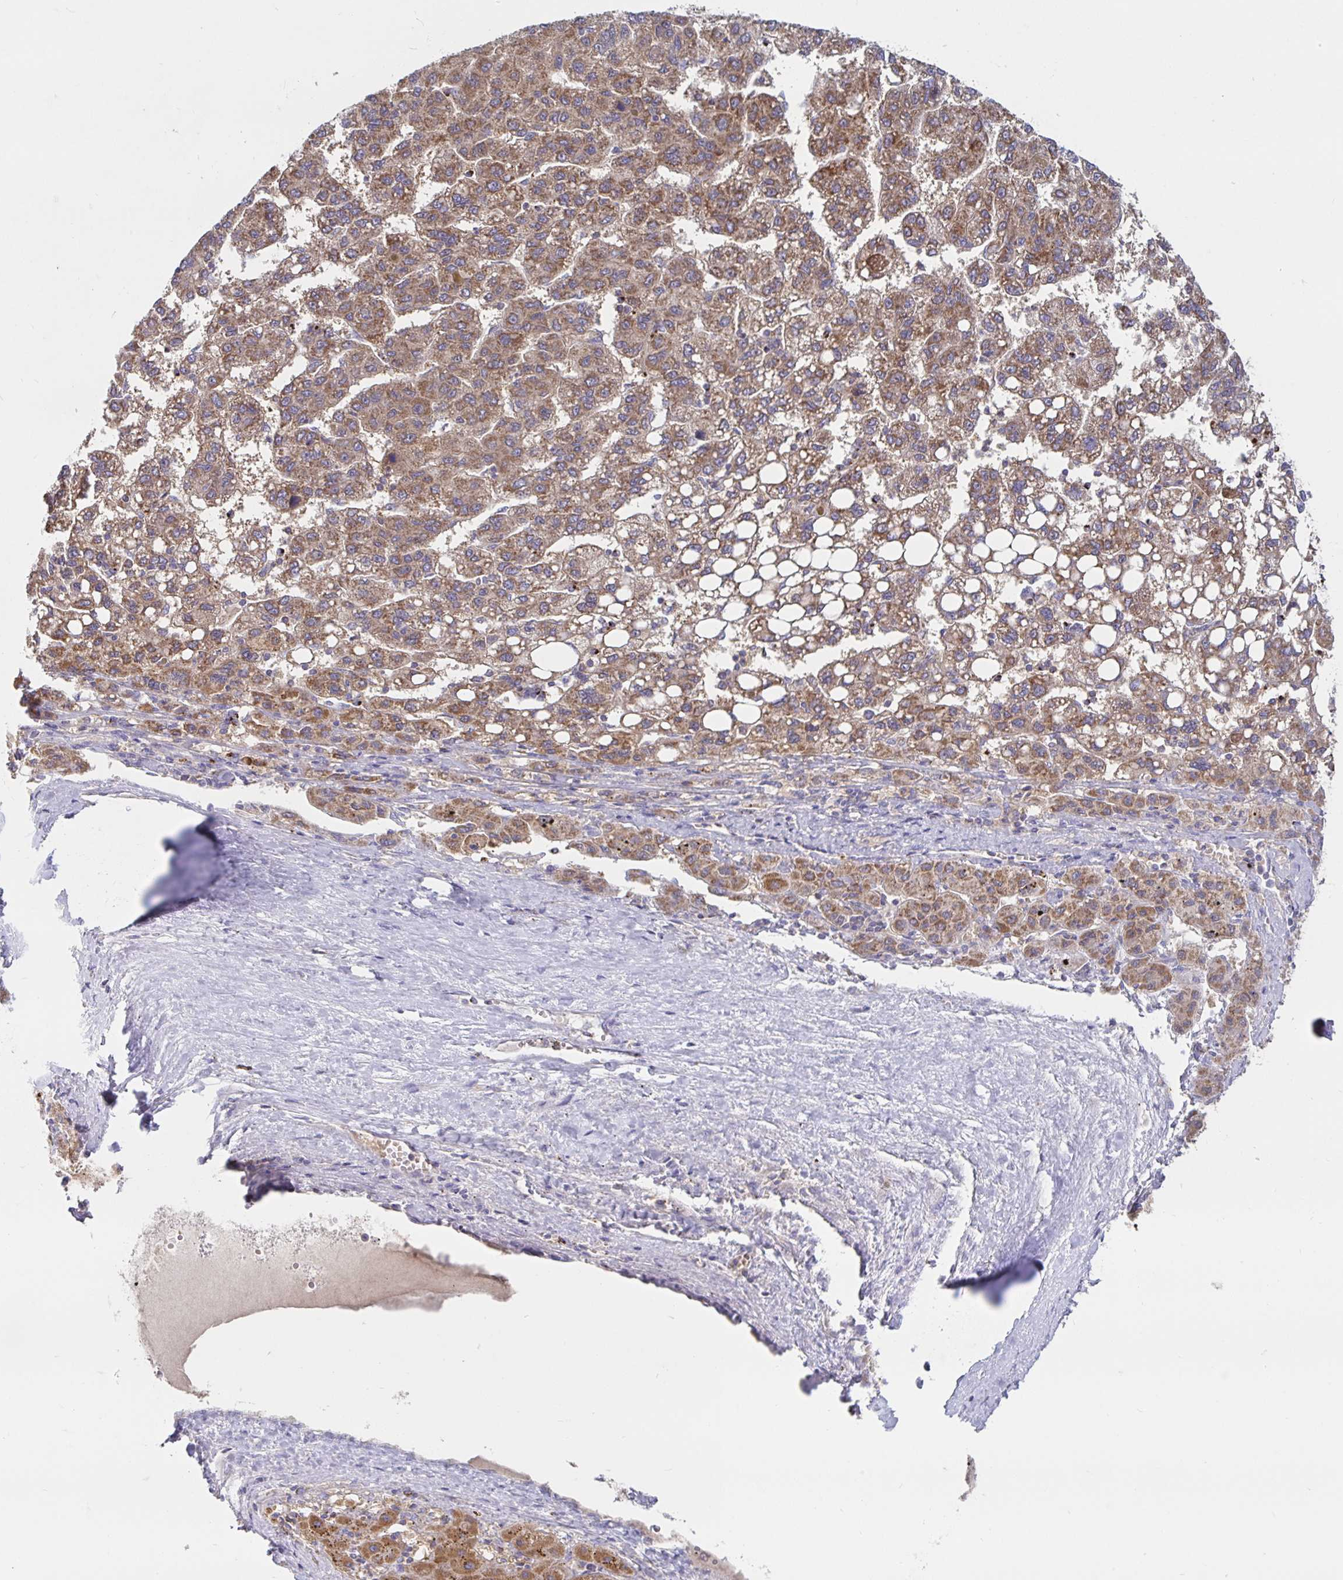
{"staining": {"intensity": "moderate", "quantity": ">75%", "location": "cytoplasmic/membranous"}, "tissue": "liver cancer", "cell_type": "Tumor cells", "image_type": "cancer", "snomed": [{"axis": "morphology", "description": "Carcinoma, Hepatocellular, NOS"}, {"axis": "topography", "description": "Liver"}], "caption": "This micrograph demonstrates immunohistochemistry staining of human liver cancer (hepatocellular carcinoma), with medium moderate cytoplasmic/membranous positivity in approximately >75% of tumor cells.", "gene": "PRDX3", "patient": {"sex": "female", "age": 82}}